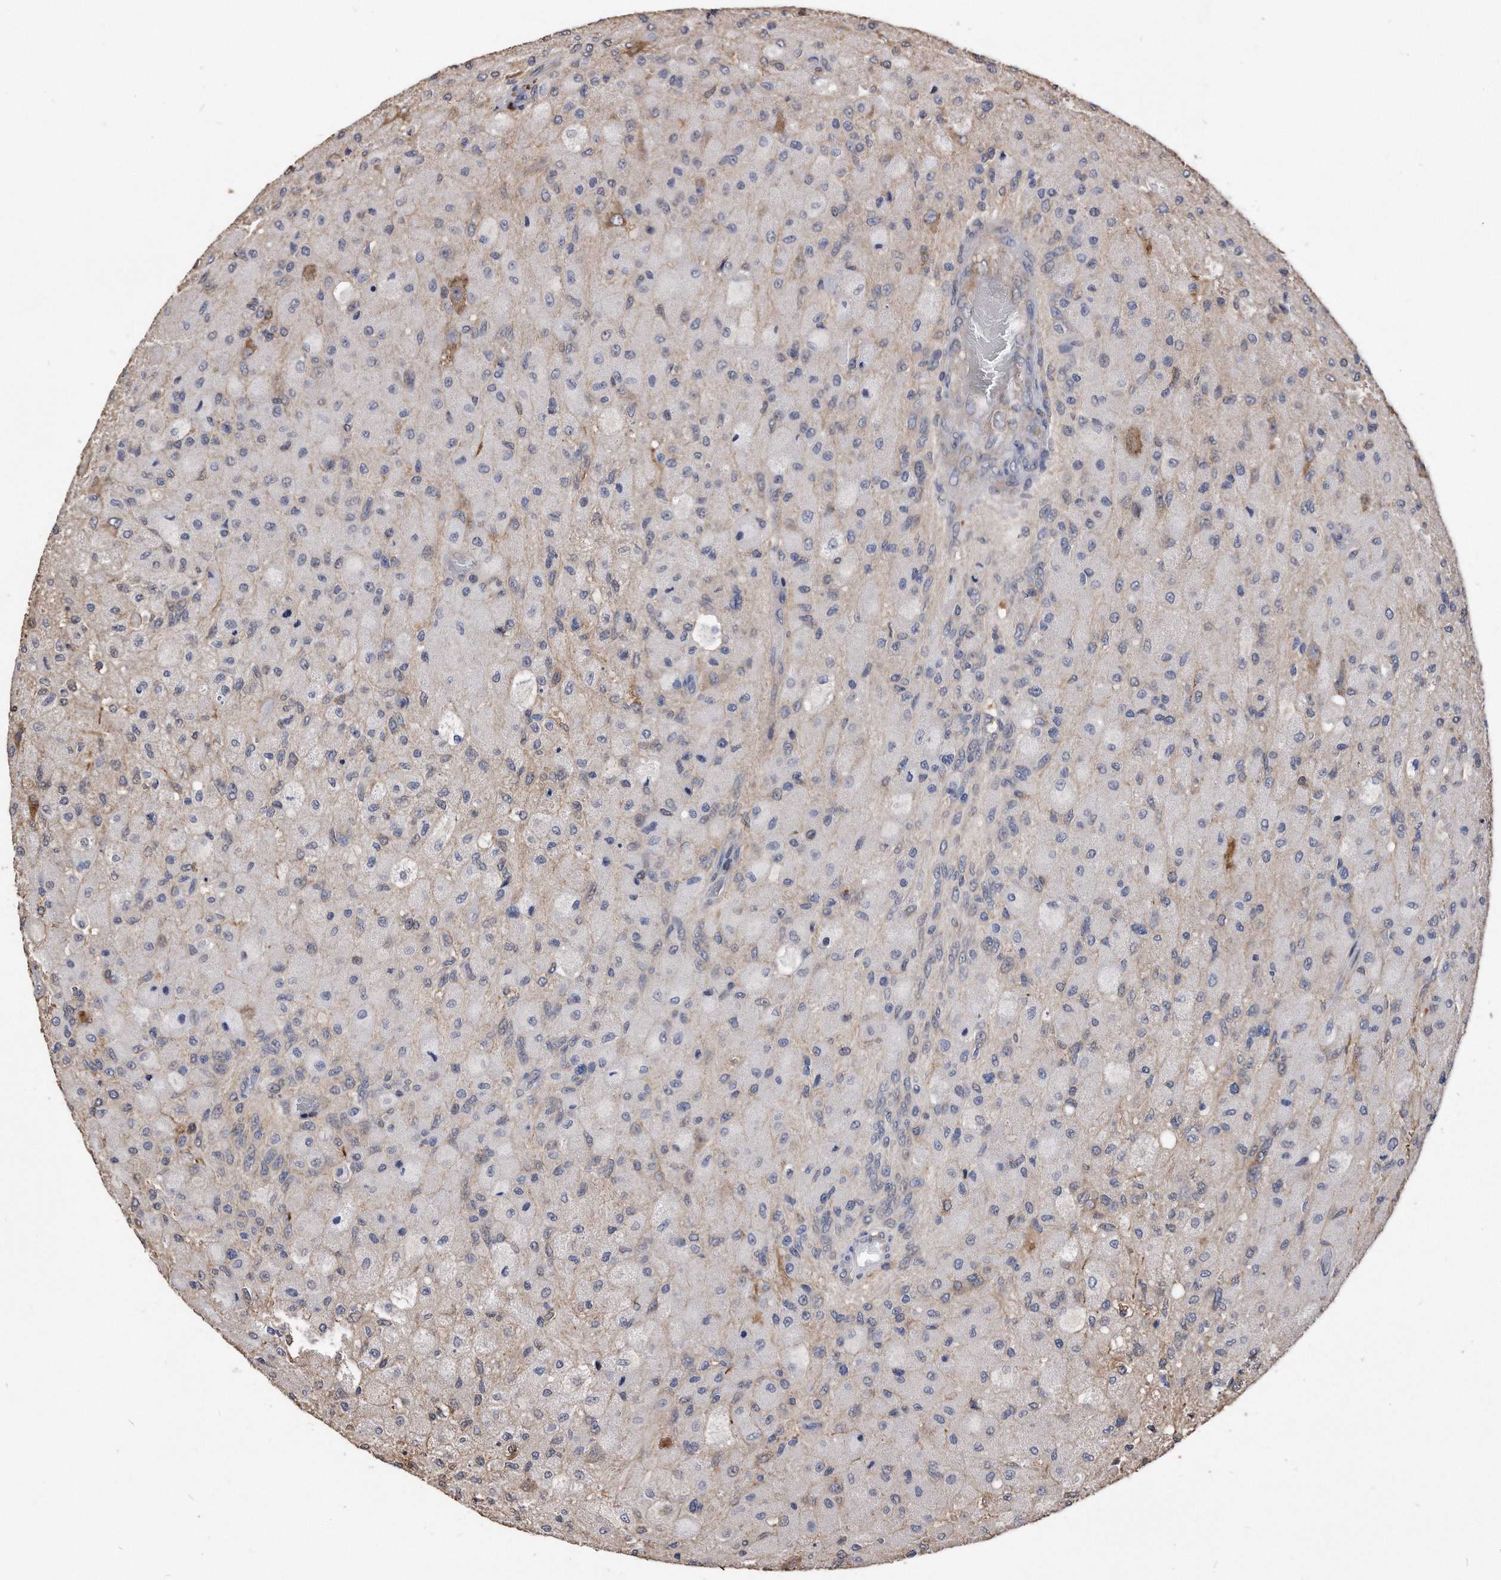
{"staining": {"intensity": "negative", "quantity": "none", "location": "none"}, "tissue": "glioma", "cell_type": "Tumor cells", "image_type": "cancer", "snomed": [{"axis": "morphology", "description": "Normal tissue, NOS"}, {"axis": "morphology", "description": "Glioma, malignant, High grade"}, {"axis": "topography", "description": "Cerebral cortex"}], "caption": "DAB (3,3'-diaminobenzidine) immunohistochemical staining of human malignant glioma (high-grade) reveals no significant expression in tumor cells.", "gene": "IL20RA", "patient": {"sex": "male", "age": 77}}